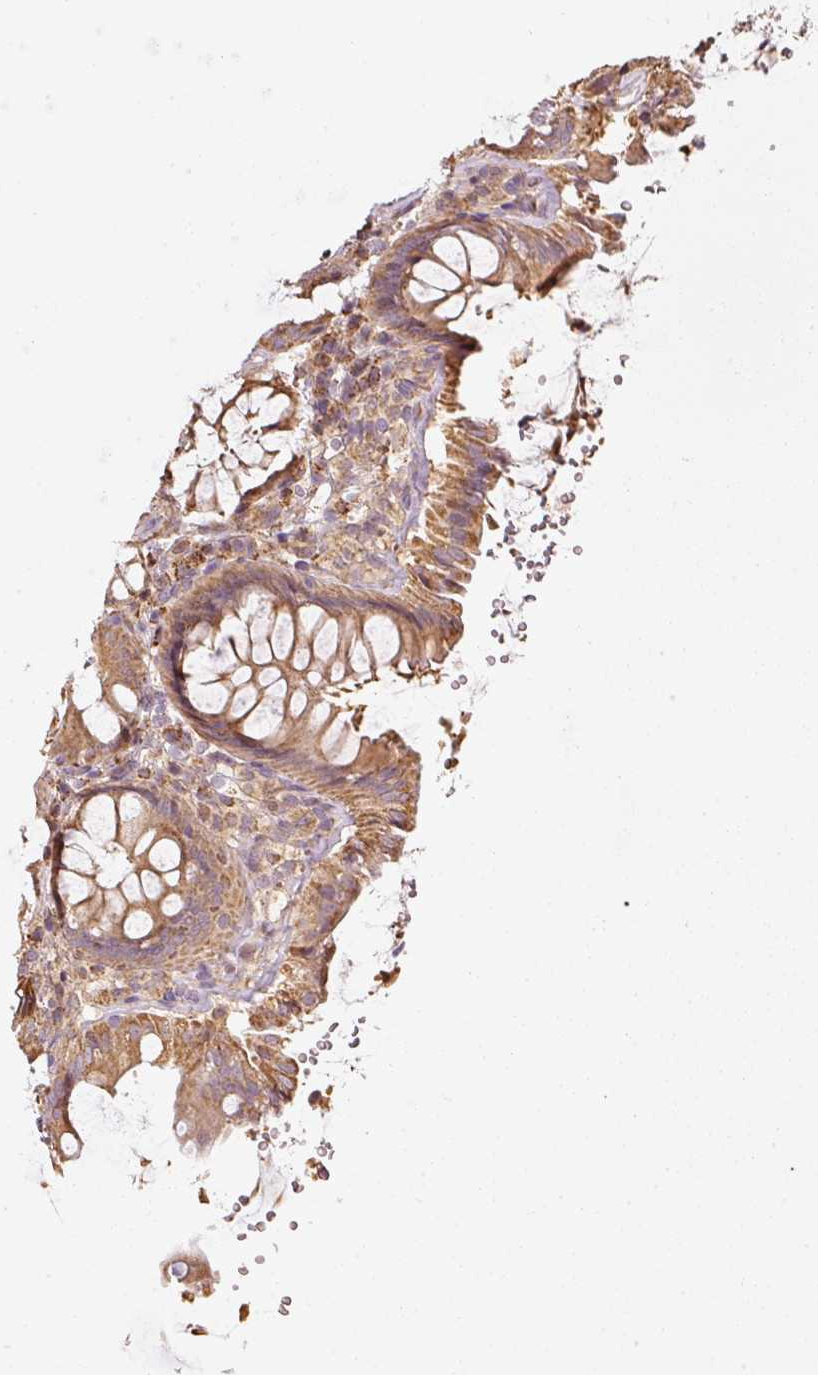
{"staining": {"intensity": "moderate", "quantity": ">75%", "location": "cytoplasmic/membranous"}, "tissue": "colon", "cell_type": "Endothelial cells", "image_type": "normal", "snomed": [{"axis": "morphology", "description": "Normal tissue, NOS"}, {"axis": "topography", "description": "Colon"}], "caption": "A brown stain shows moderate cytoplasmic/membranous staining of a protein in endothelial cells of normal colon. The protein of interest is shown in brown color, while the nuclei are stained blue.", "gene": "RAB35", "patient": {"sex": "male", "age": 84}}